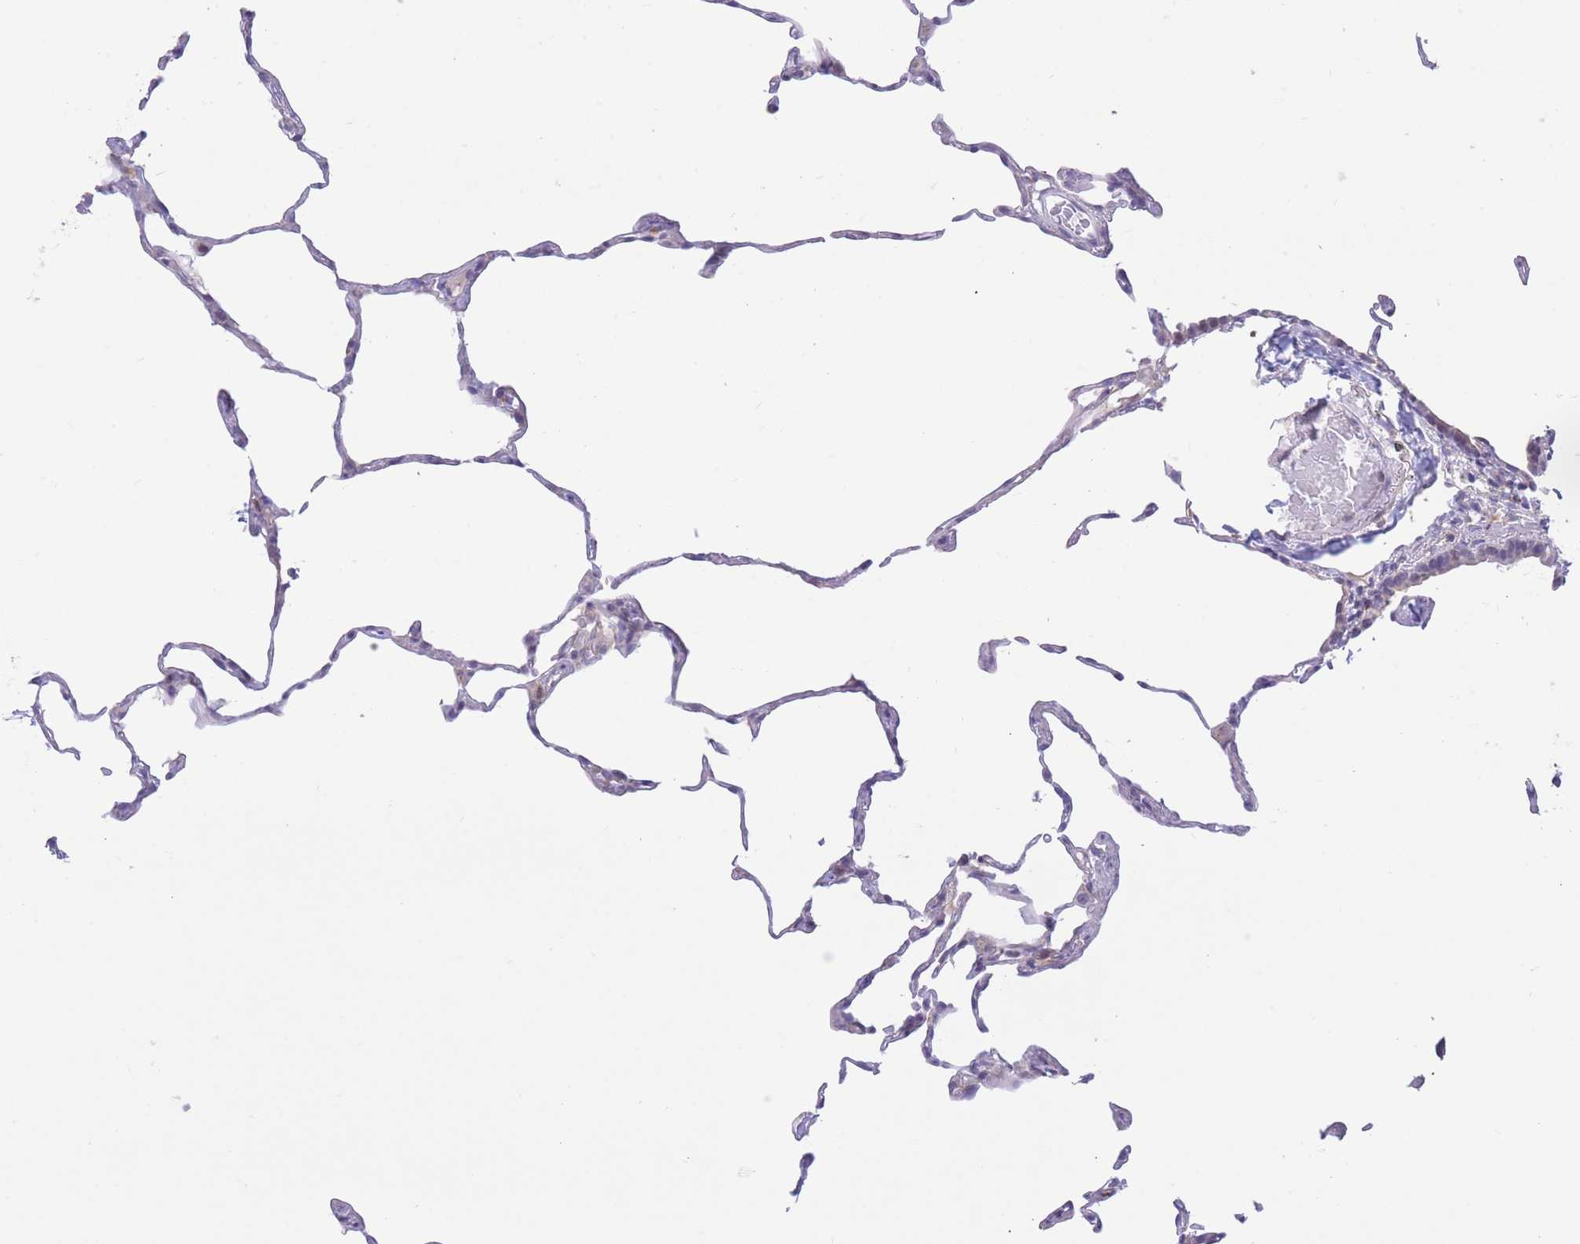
{"staining": {"intensity": "negative", "quantity": "none", "location": "none"}, "tissue": "lung", "cell_type": "Alveolar cells", "image_type": "normal", "snomed": [{"axis": "morphology", "description": "Normal tissue, NOS"}, {"axis": "topography", "description": "Lung"}], "caption": "DAB immunohistochemical staining of normal human lung demonstrates no significant positivity in alveolar cells. (Brightfield microscopy of DAB IHC at high magnification).", "gene": "RPL39L", "patient": {"sex": "female", "age": 57}}